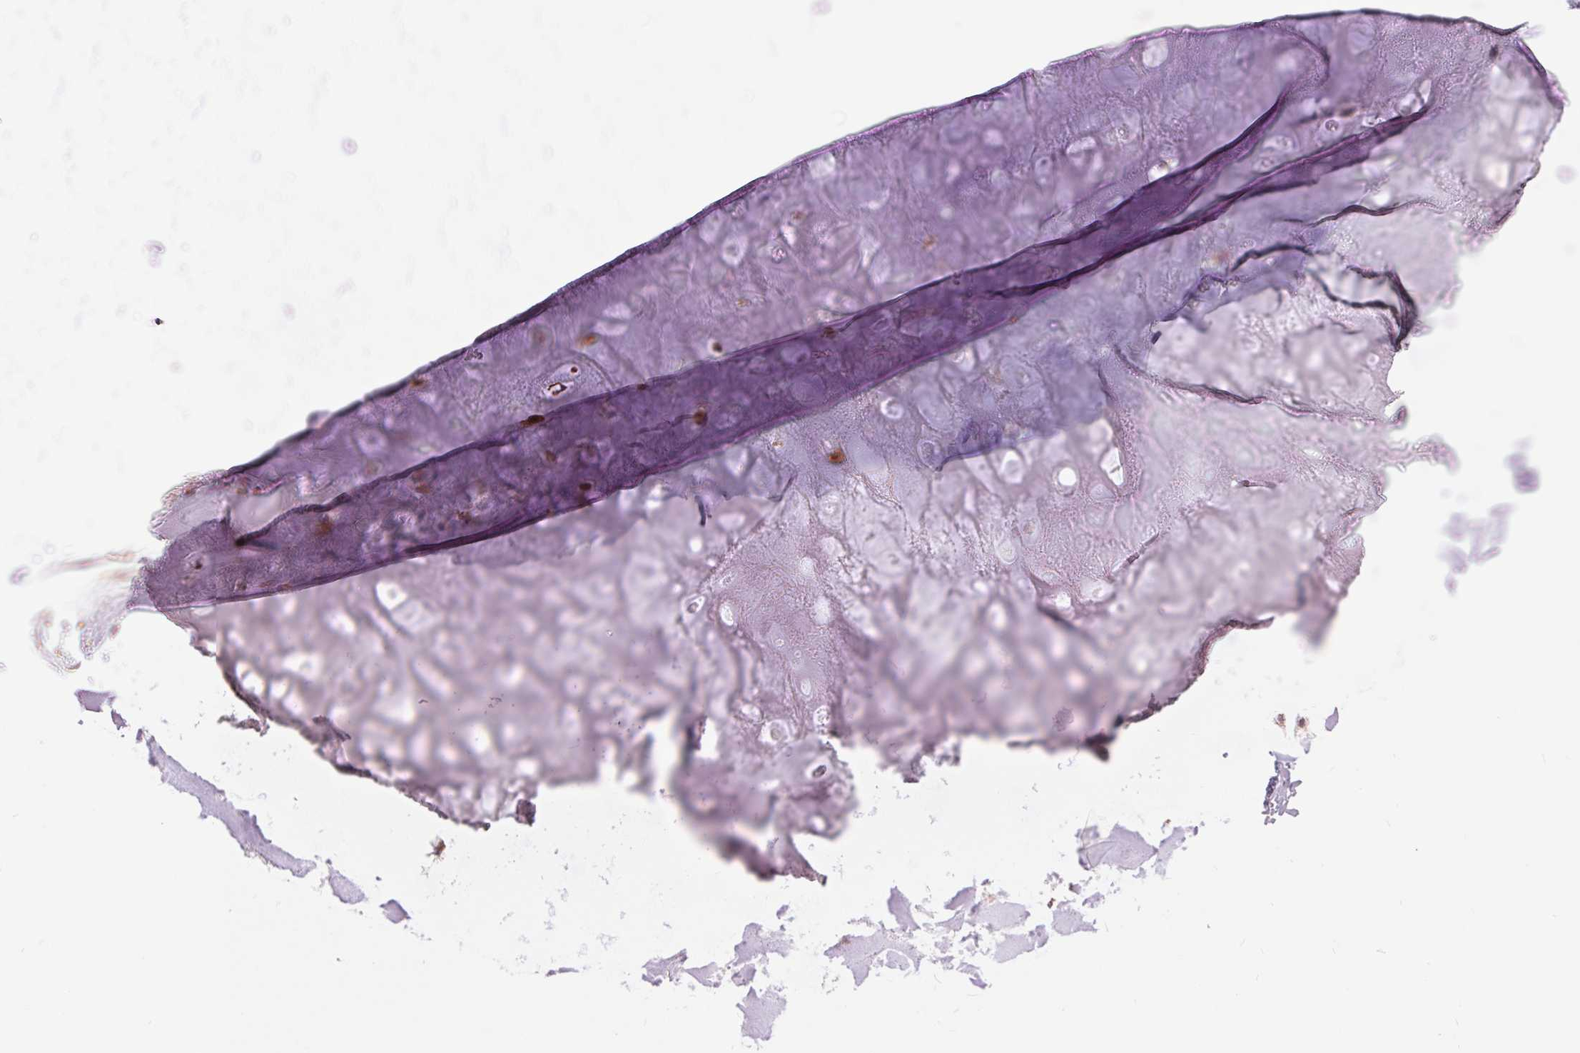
{"staining": {"intensity": "weak", "quantity": "<25%", "location": "cytoplasmic/membranous"}, "tissue": "soft tissue", "cell_type": "Chondrocytes", "image_type": "normal", "snomed": [{"axis": "morphology", "description": "Normal tissue, NOS"}, {"axis": "topography", "description": "Cartilage tissue"}], "caption": "Soft tissue stained for a protein using IHC shows no expression chondrocytes.", "gene": "ATP5PB", "patient": {"sex": "male", "age": 57}}